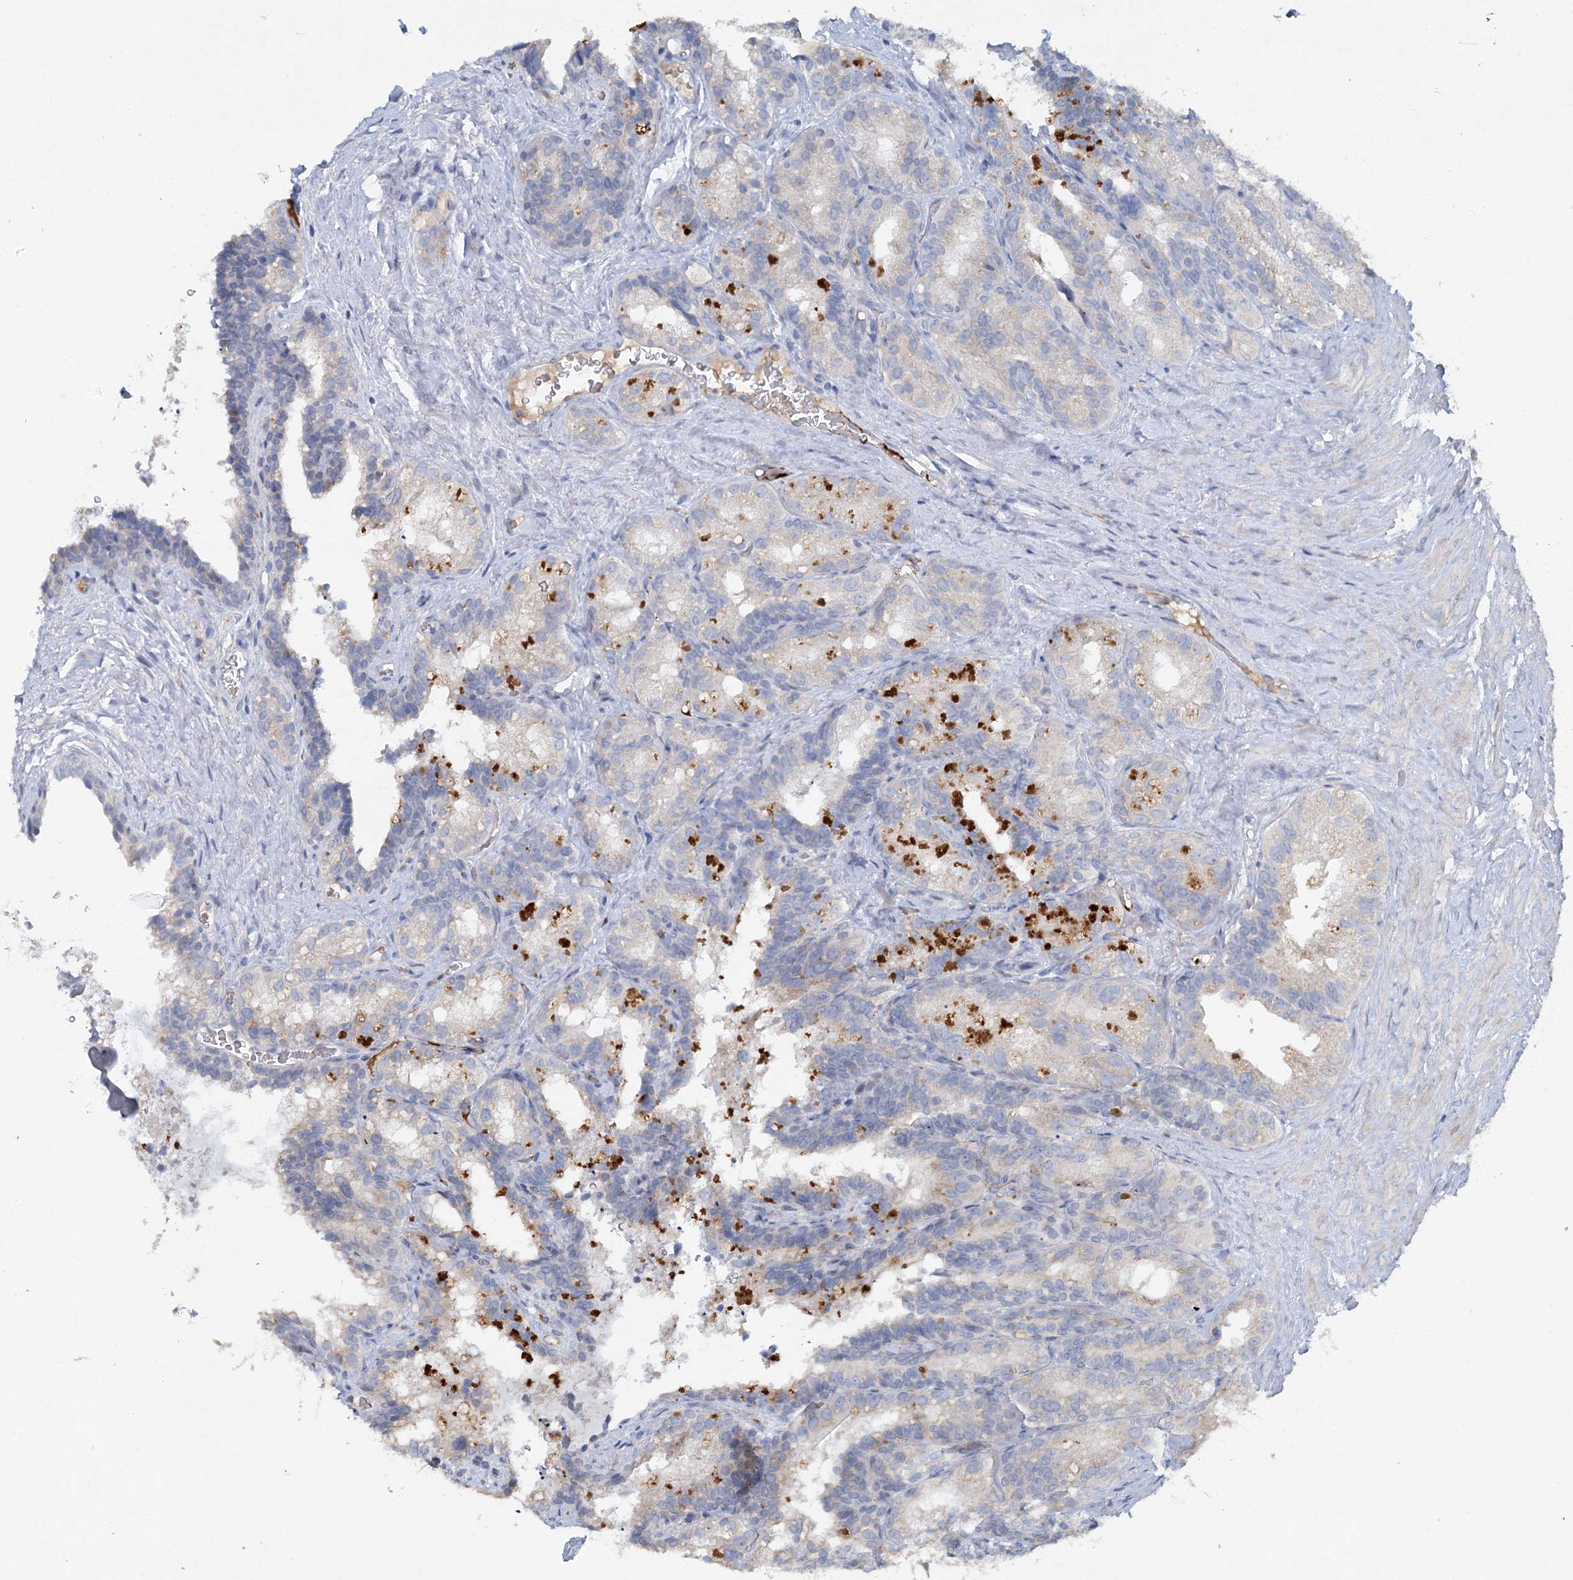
{"staining": {"intensity": "negative", "quantity": "none", "location": "none"}, "tissue": "seminal vesicle", "cell_type": "Glandular cells", "image_type": "normal", "snomed": [{"axis": "morphology", "description": "Normal tissue, NOS"}, {"axis": "topography", "description": "Seminal veicle"}], "caption": "Glandular cells show no significant staining in normal seminal vesicle. Nuclei are stained in blue.", "gene": "RFX6", "patient": {"sex": "male", "age": 60}}